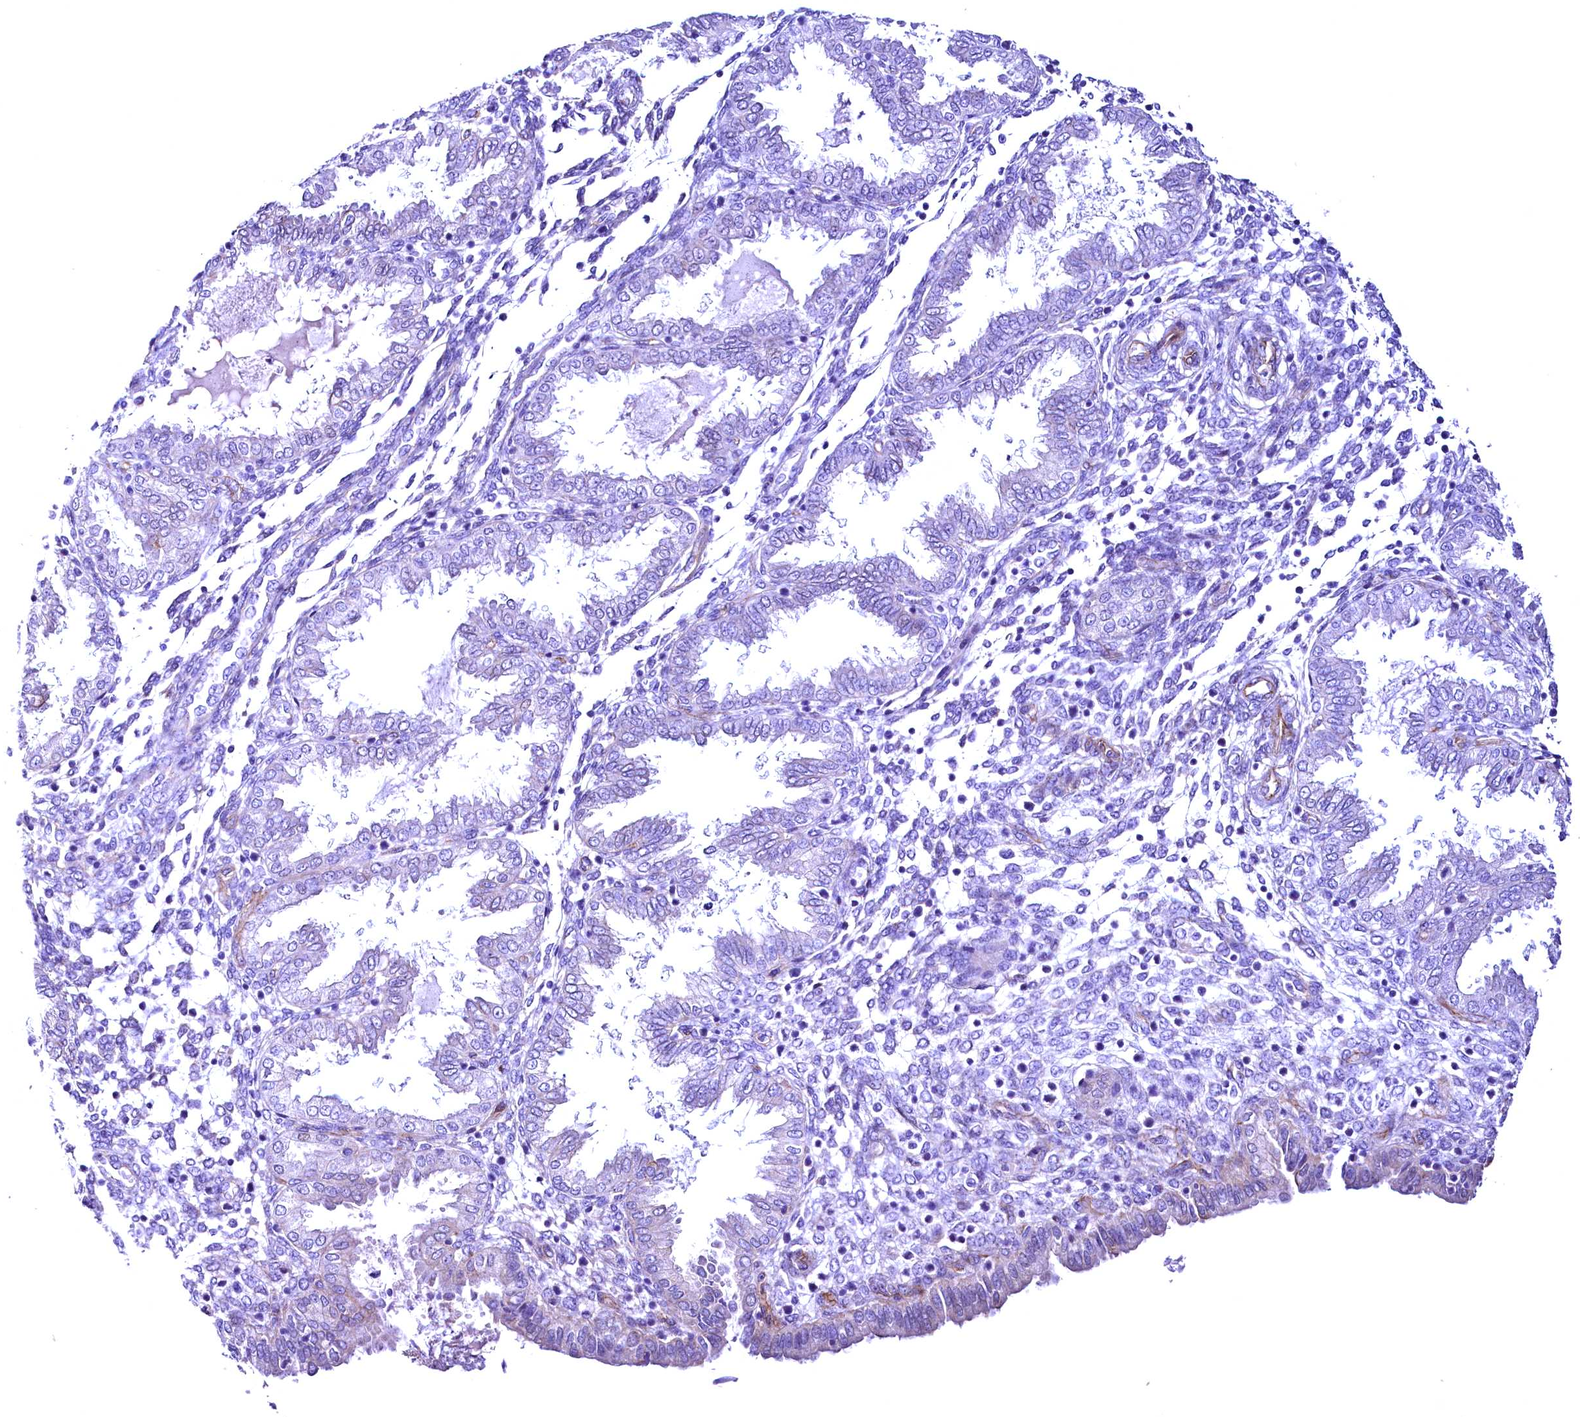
{"staining": {"intensity": "negative", "quantity": "none", "location": "none"}, "tissue": "endometrium", "cell_type": "Cells in endometrial stroma", "image_type": "normal", "snomed": [{"axis": "morphology", "description": "Normal tissue, NOS"}, {"axis": "topography", "description": "Endometrium"}], "caption": "Image shows no protein staining in cells in endometrial stroma of benign endometrium. (DAB immunohistochemistry, high magnification).", "gene": "SLF1", "patient": {"sex": "female", "age": 33}}